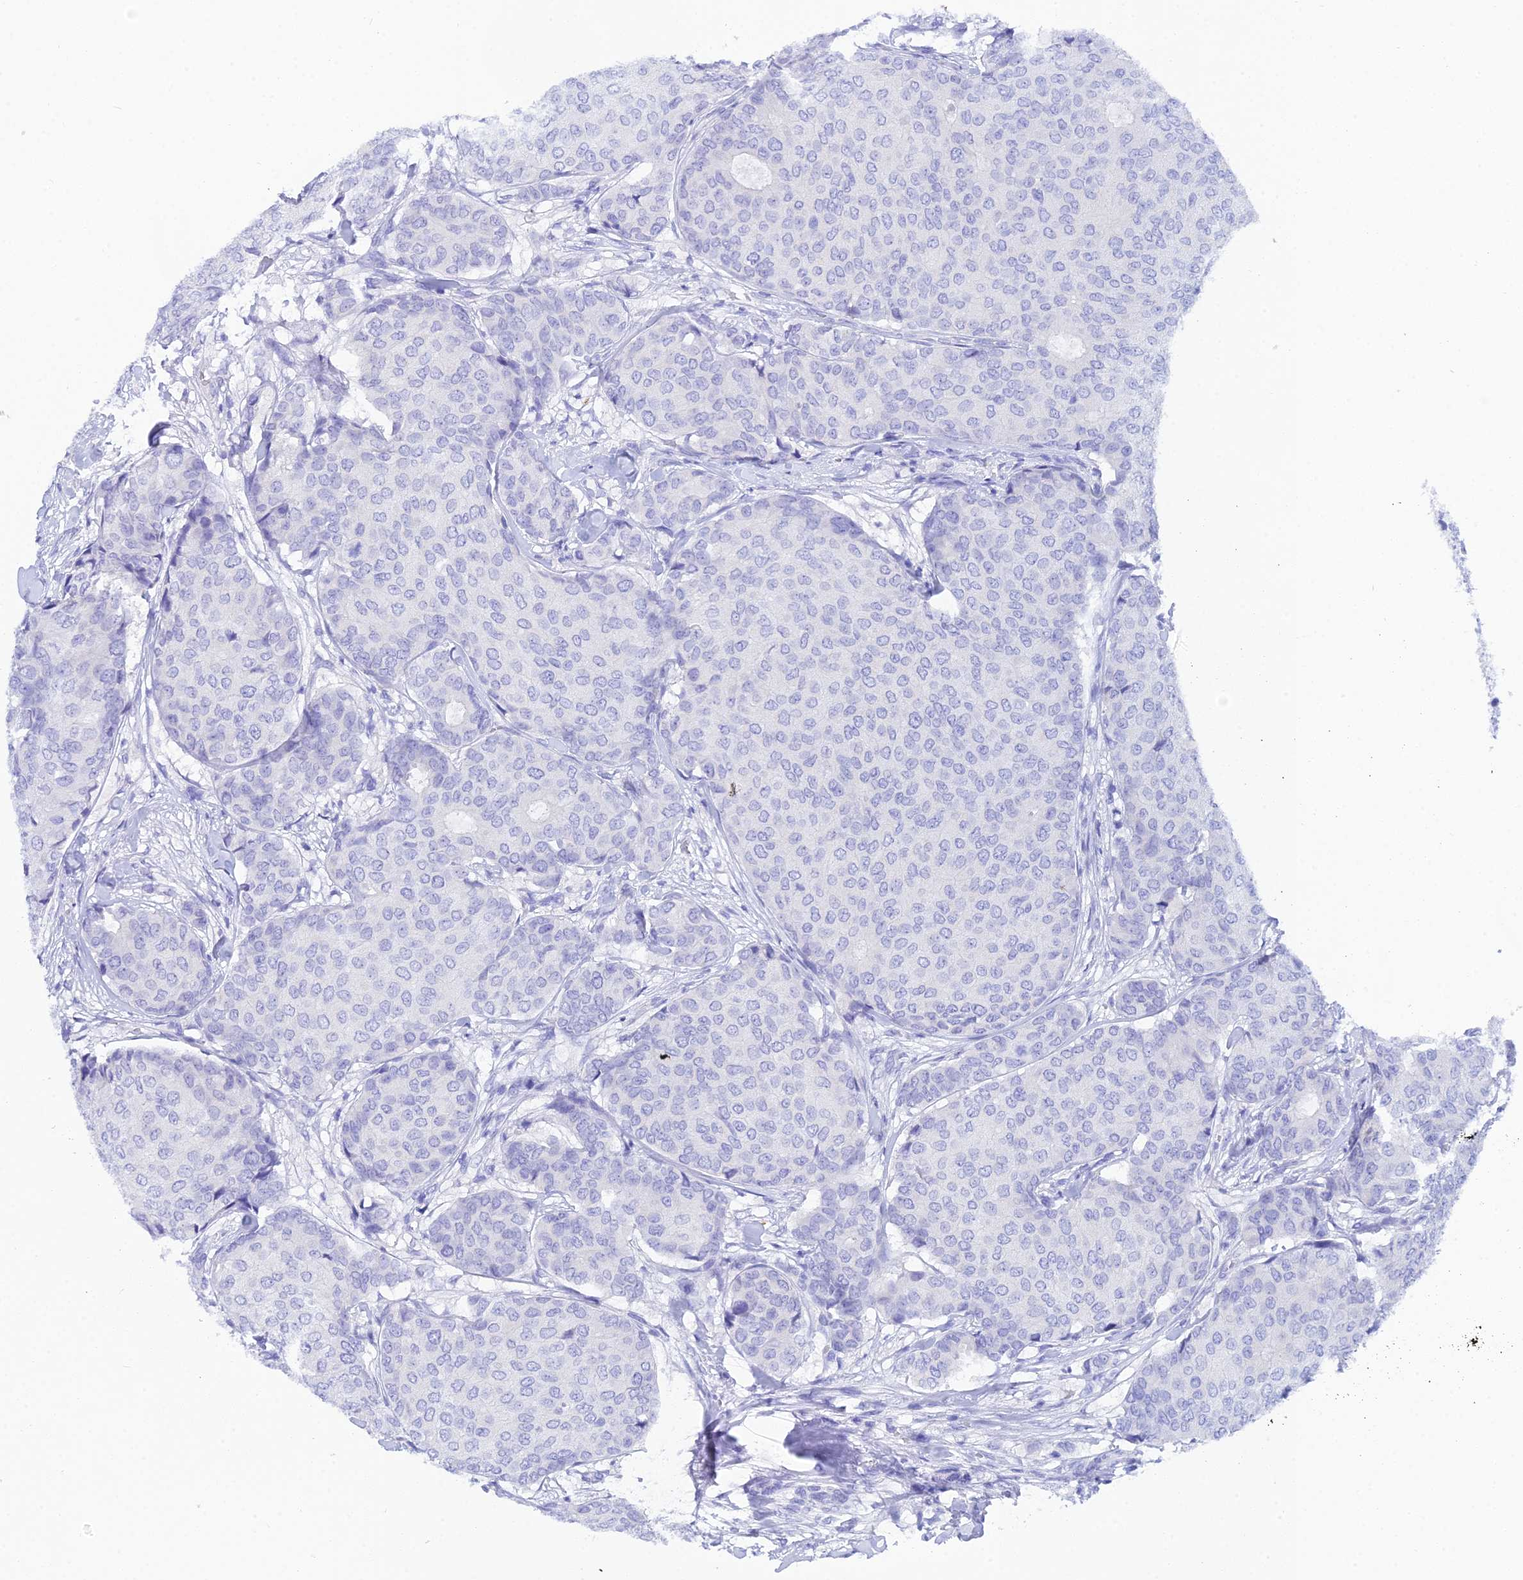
{"staining": {"intensity": "negative", "quantity": "none", "location": "none"}, "tissue": "breast cancer", "cell_type": "Tumor cells", "image_type": "cancer", "snomed": [{"axis": "morphology", "description": "Duct carcinoma"}, {"axis": "topography", "description": "Breast"}], "caption": "High power microscopy micrograph of an IHC photomicrograph of breast cancer, revealing no significant staining in tumor cells. The staining was performed using DAB to visualize the protein expression in brown, while the nuclei were stained in blue with hematoxylin (Magnification: 20x).", "gene": "REG1A", "patient": {"sex": "female", "age": 75}}